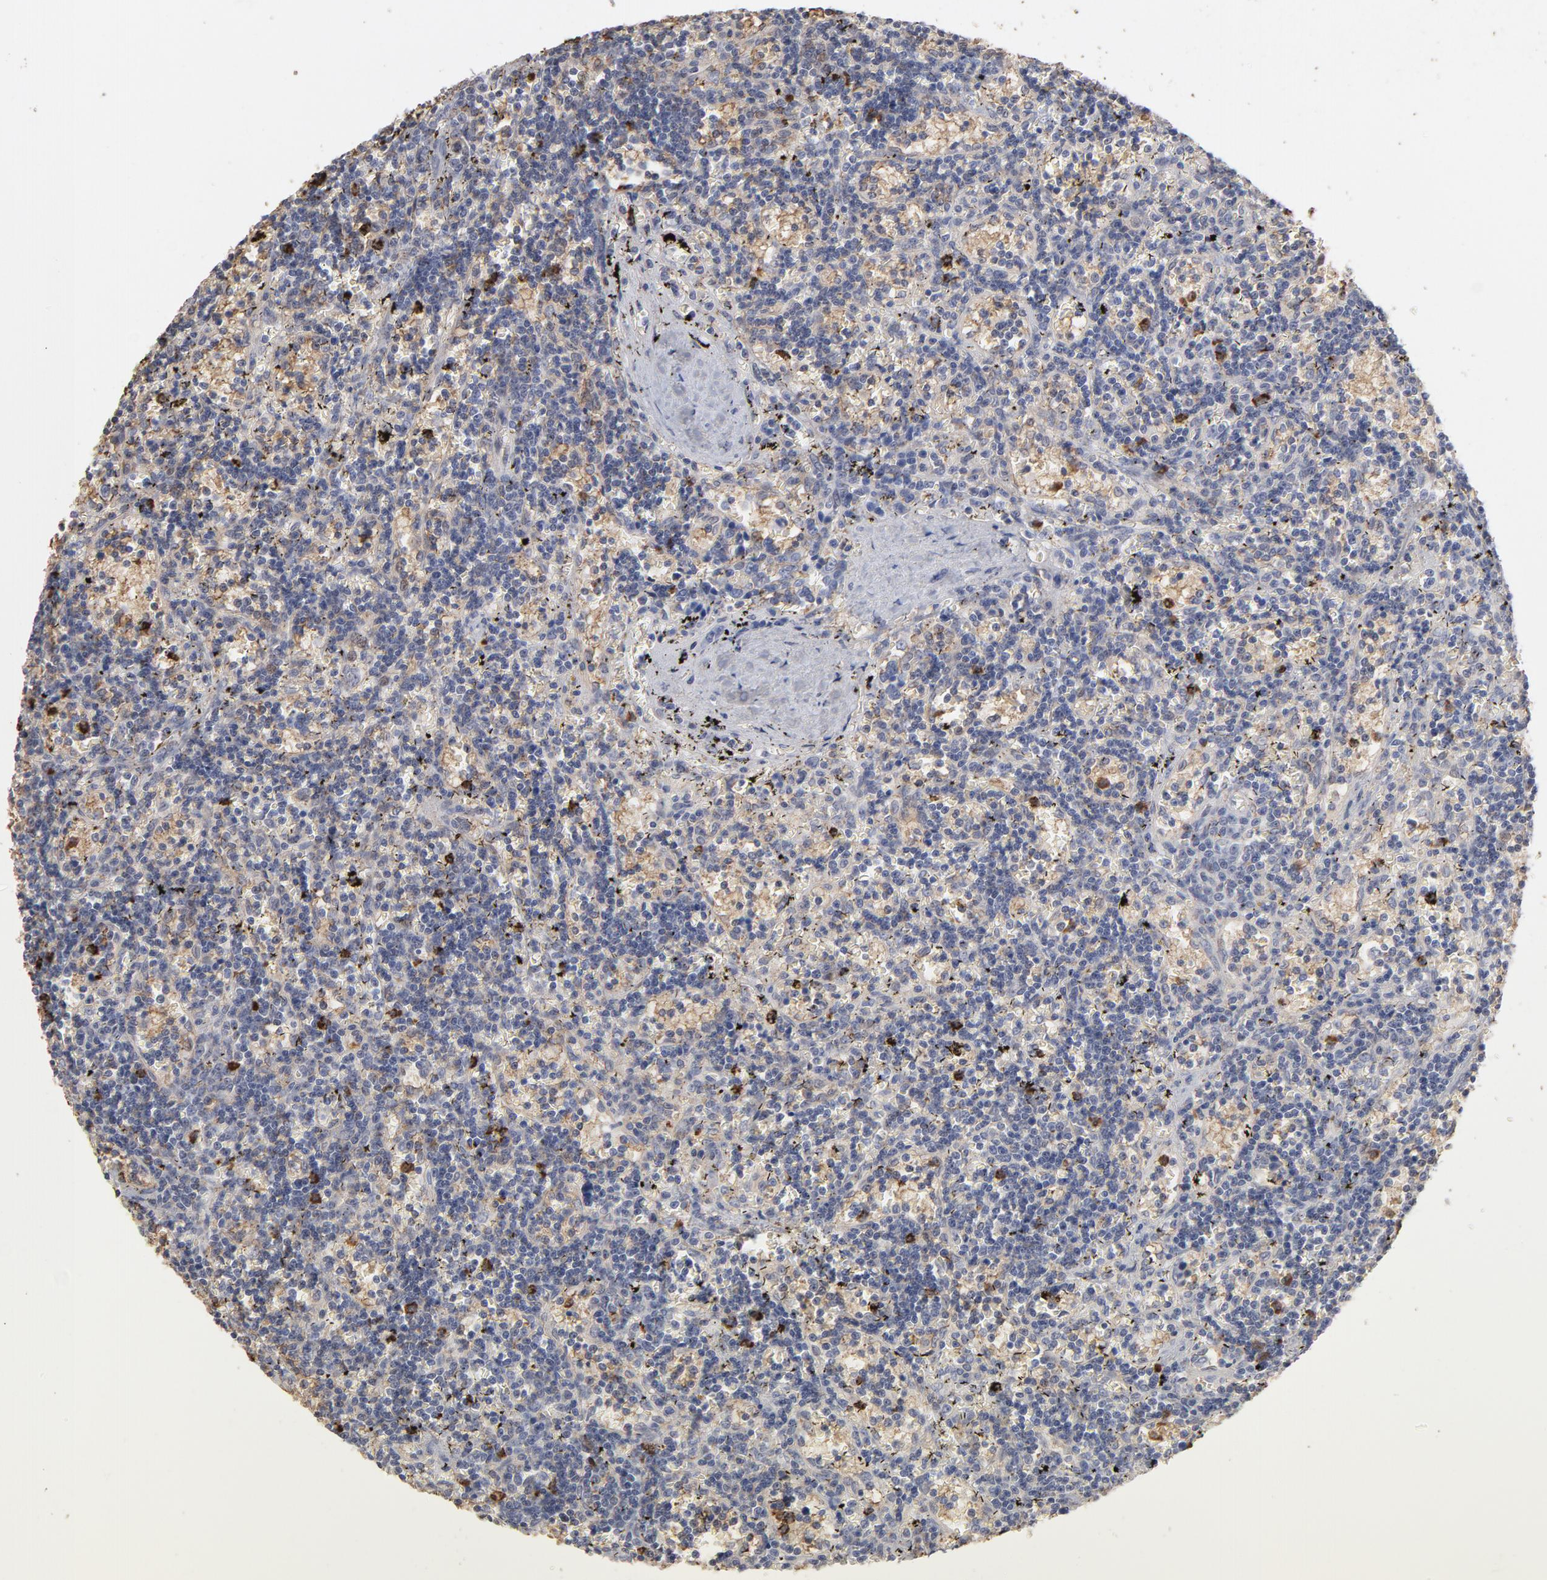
{"staining": {"intensity": "weak", "quantity": "<25%", "location": "cytoplasmic/membranous"}, "tissue": "lymphoma", "cell_type": "Tumor cells", "image_type": "cancer", "snomed": [{"axis": "morphology", "description": "Malignant lymphoma, non-Hodgkin's type, Low grade"}, {"axis": "topography", "description": "Spleen"}], "caption": "Tumor cells show no significant staining in malignant lymphoma, non-Hodgkin's type (low-grade). (DAB immunohistochemistry (IHC), high magnification).", "gene": "PNMA1", "patient": {"sex": "male", "age": 60}}